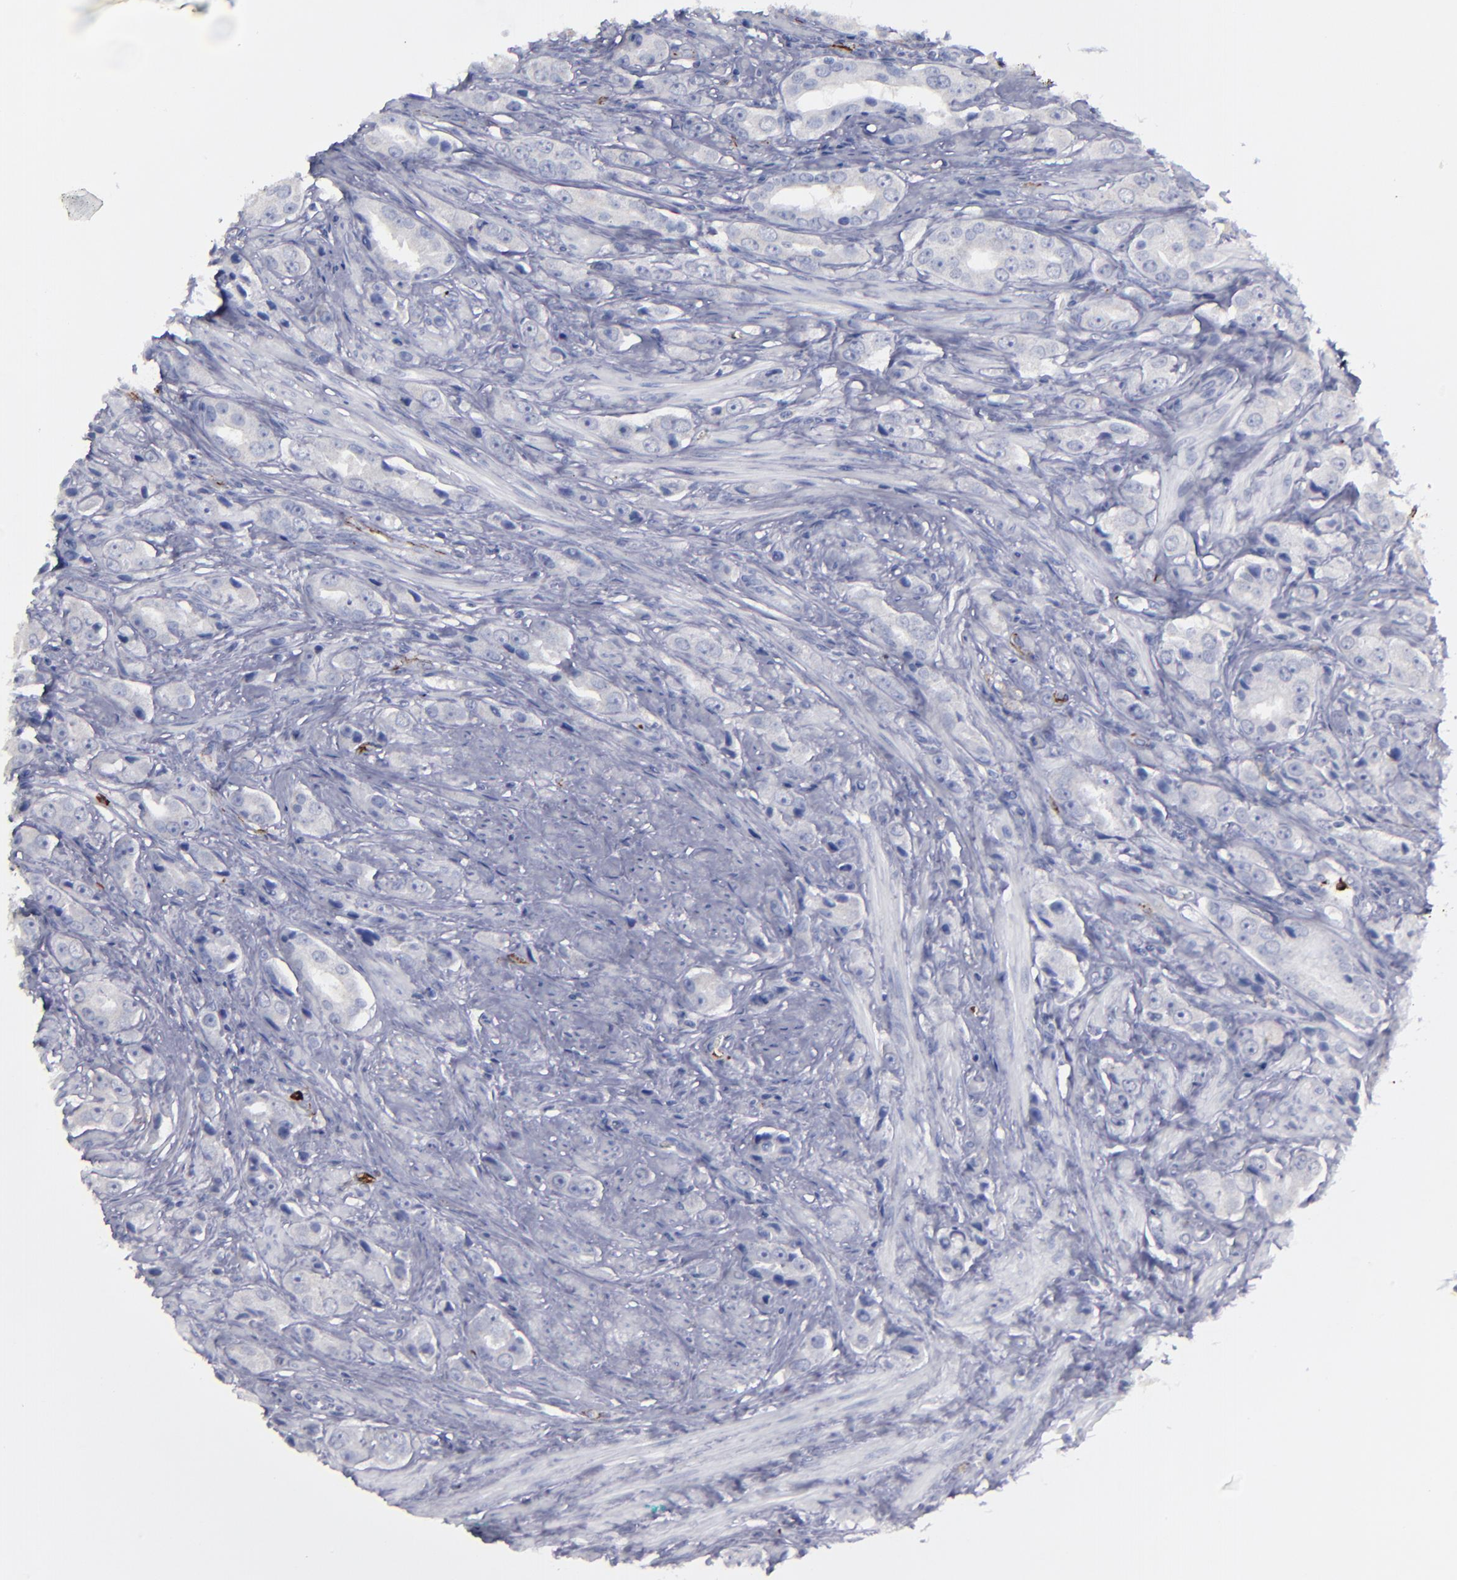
{"staining": {"intensity": "negative", "quantity": "none", "location": "none"}, "tissue": "prostate cancer", "cell_type": "Tumor cells", "image_type": "cancer", "snomed": [{"axis": "morphology", "description": "Adenocarcinoma, Medium grade"}, {"axis": "topography", "description": "Prostate"}], "caption": "Adenocarcinoma (medium-grade) (prostate) was stained to show a protein in brown. There is no significant staining in tumor cells. The staining is performed using DAB brown chromogen with nuclei counter-stained in using hematoxylin.", "gene": "CD36", "patient": {"sex": "male", "age": 53}}